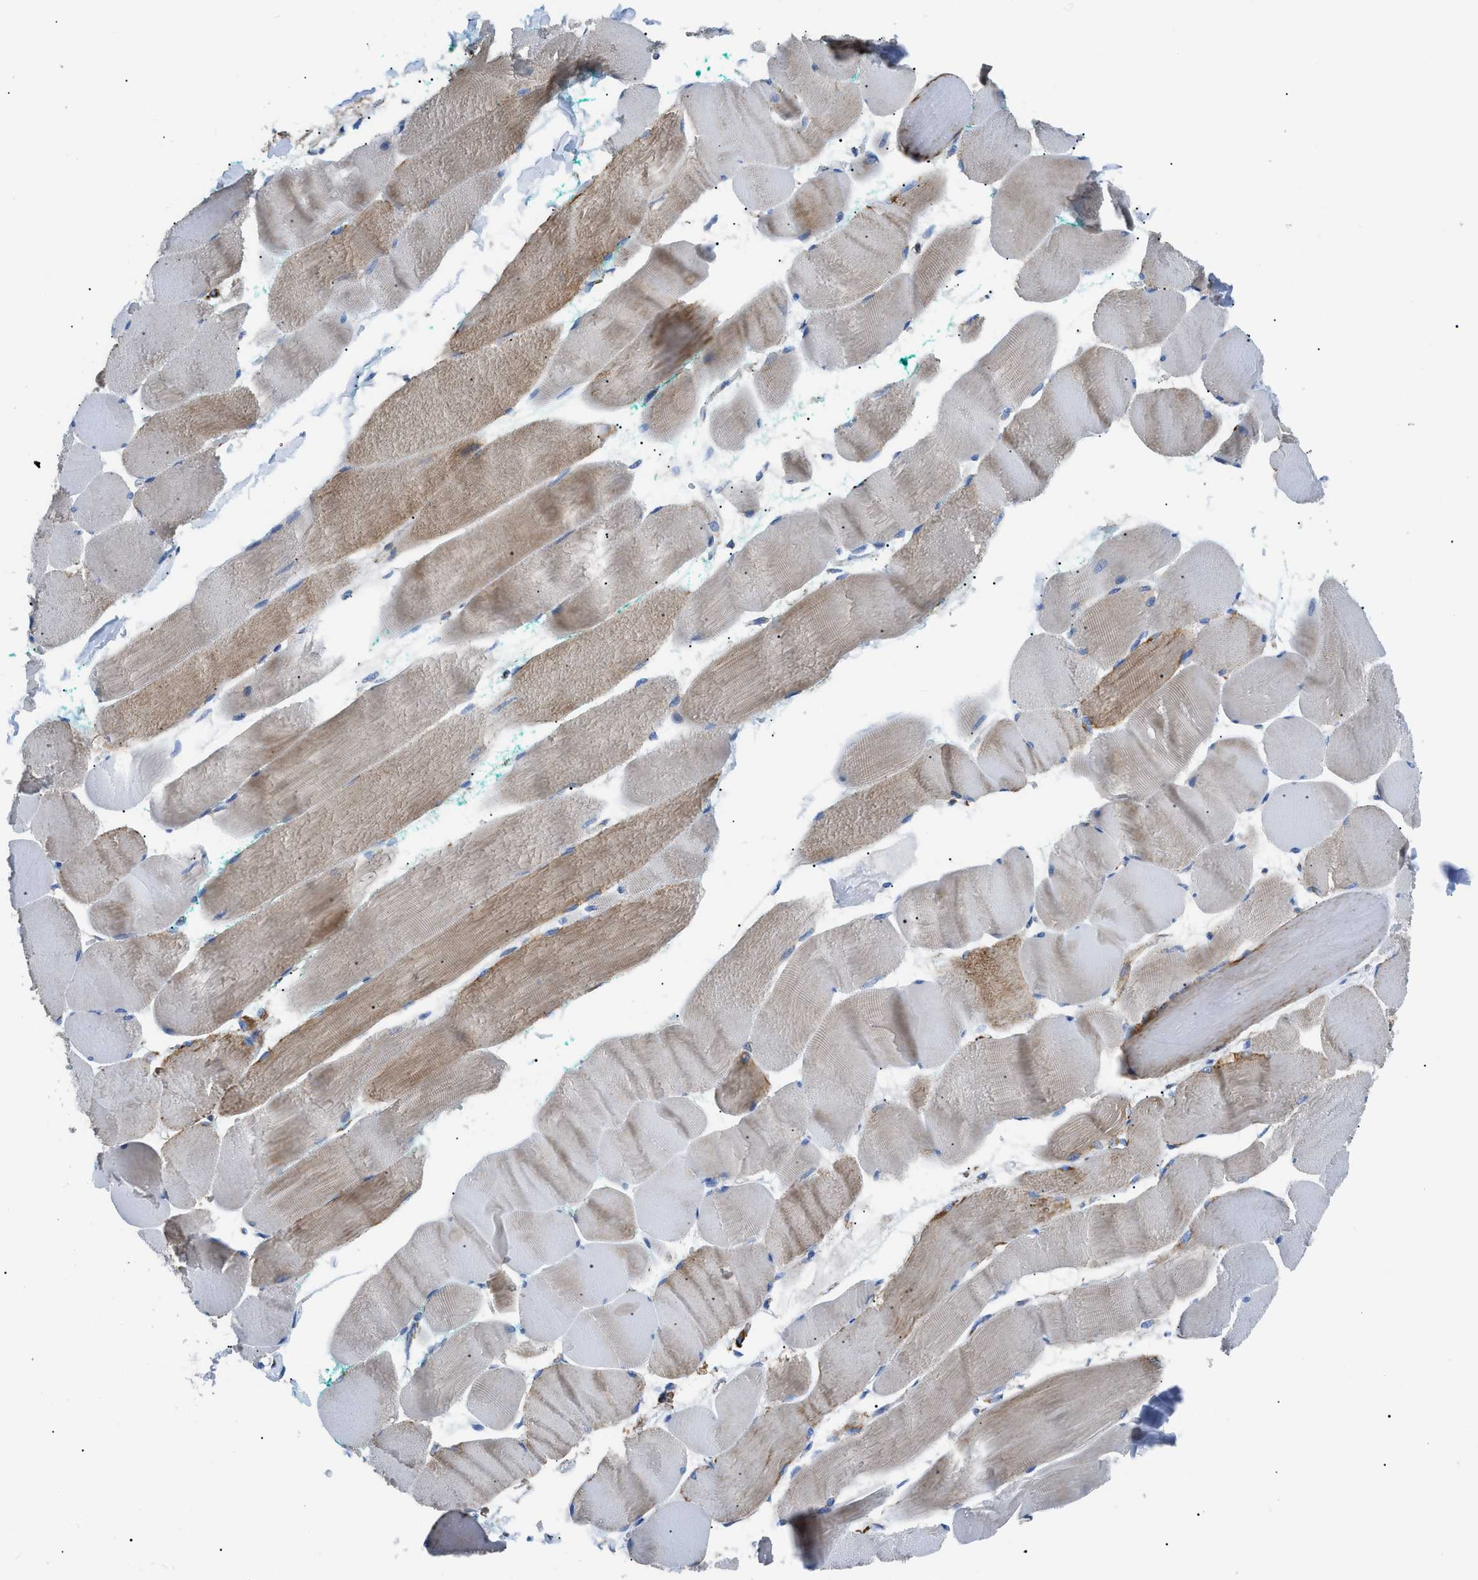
{"staining": {"intensity": "moderate", "quantity": ">75%", "location": "cytoplasmic/membranous"}, "tissue": "skeletal muscle", "cell_type": "Myocytes", "image_type": "normal", "snomed": [{"axis": "morphology", "description": "Normal tissue, NOS"}, {"axis": "morphology", "description": "Squamous cell carcinoma, NOS"}, {"axis": "topography", "description": "Skeletal muscle"}], "caption": "Protein expression analysis of benign skeletal muscle exhibits moderate cytoplasmic/membranous positivity in about >75% of myocytes. (Stains: DAB in brown, nuclei in blue, Microscopy: brightfield microscopy at high magnification).", "gene": "PHB2", "patient": {"sex": "male", "age": 51}}